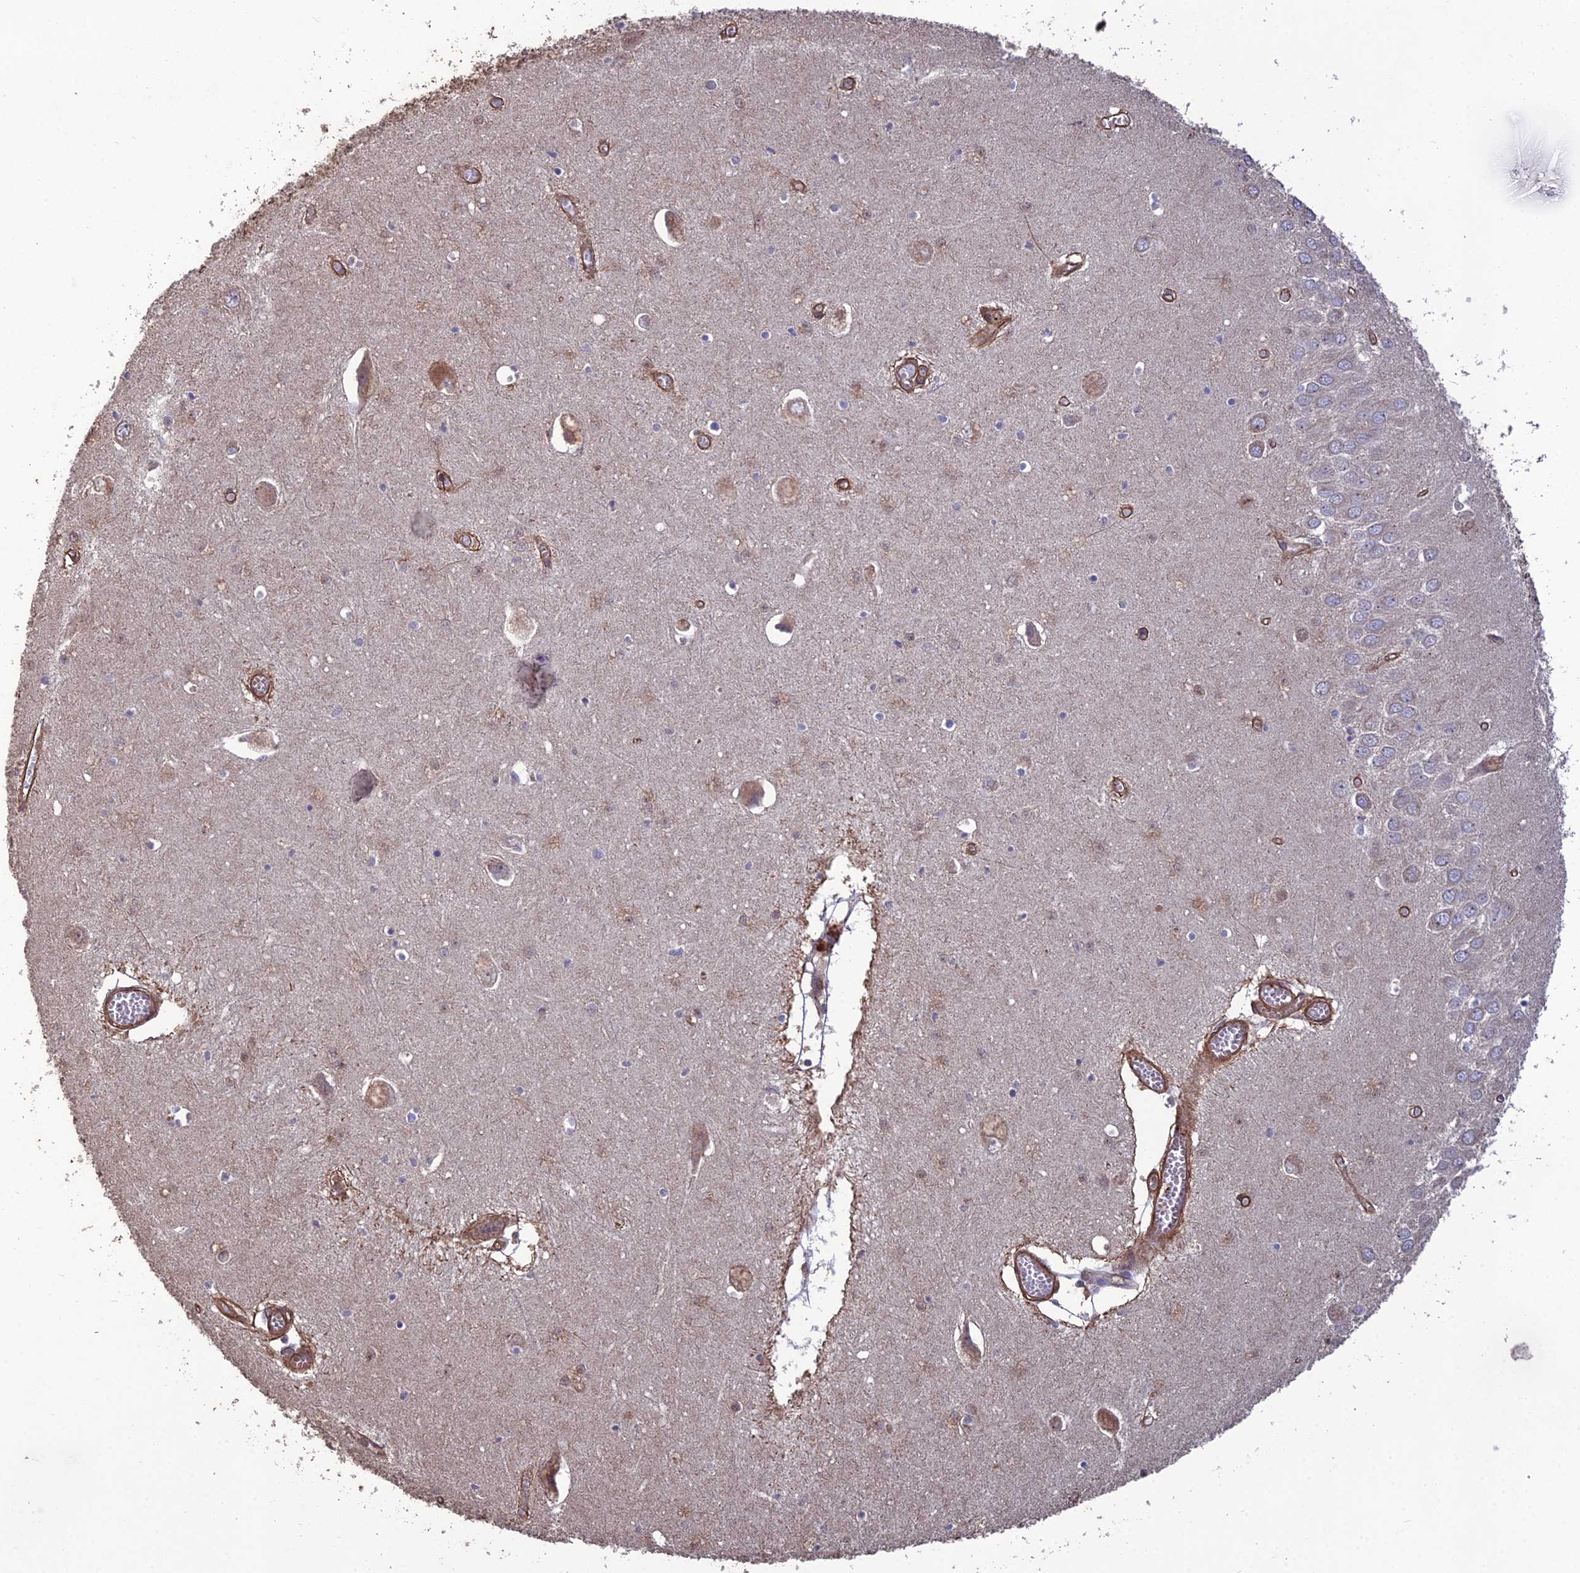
{"staining": {"intensity": "weak", "quantity": "<25%", "location": "cytoplasmic/membranous"}, "tissue": "hippocampus", "cell_type": "Glial cells", "image_type": "normal", "snomed": [{"axis": "morphology", "description": "Normal tissue, NOS"}, {"axis": "topography", "description": "Hippocampus"}], "caption": "Glial cells are negative for protein expression in benign human hippocampus. (DAB (3,3'-diaminobenzidine) immunohistochemistry with hematoxylin counter stain).", "gene": "ATP6V0A2", "patient": {"sex": "male", "age": 70}}